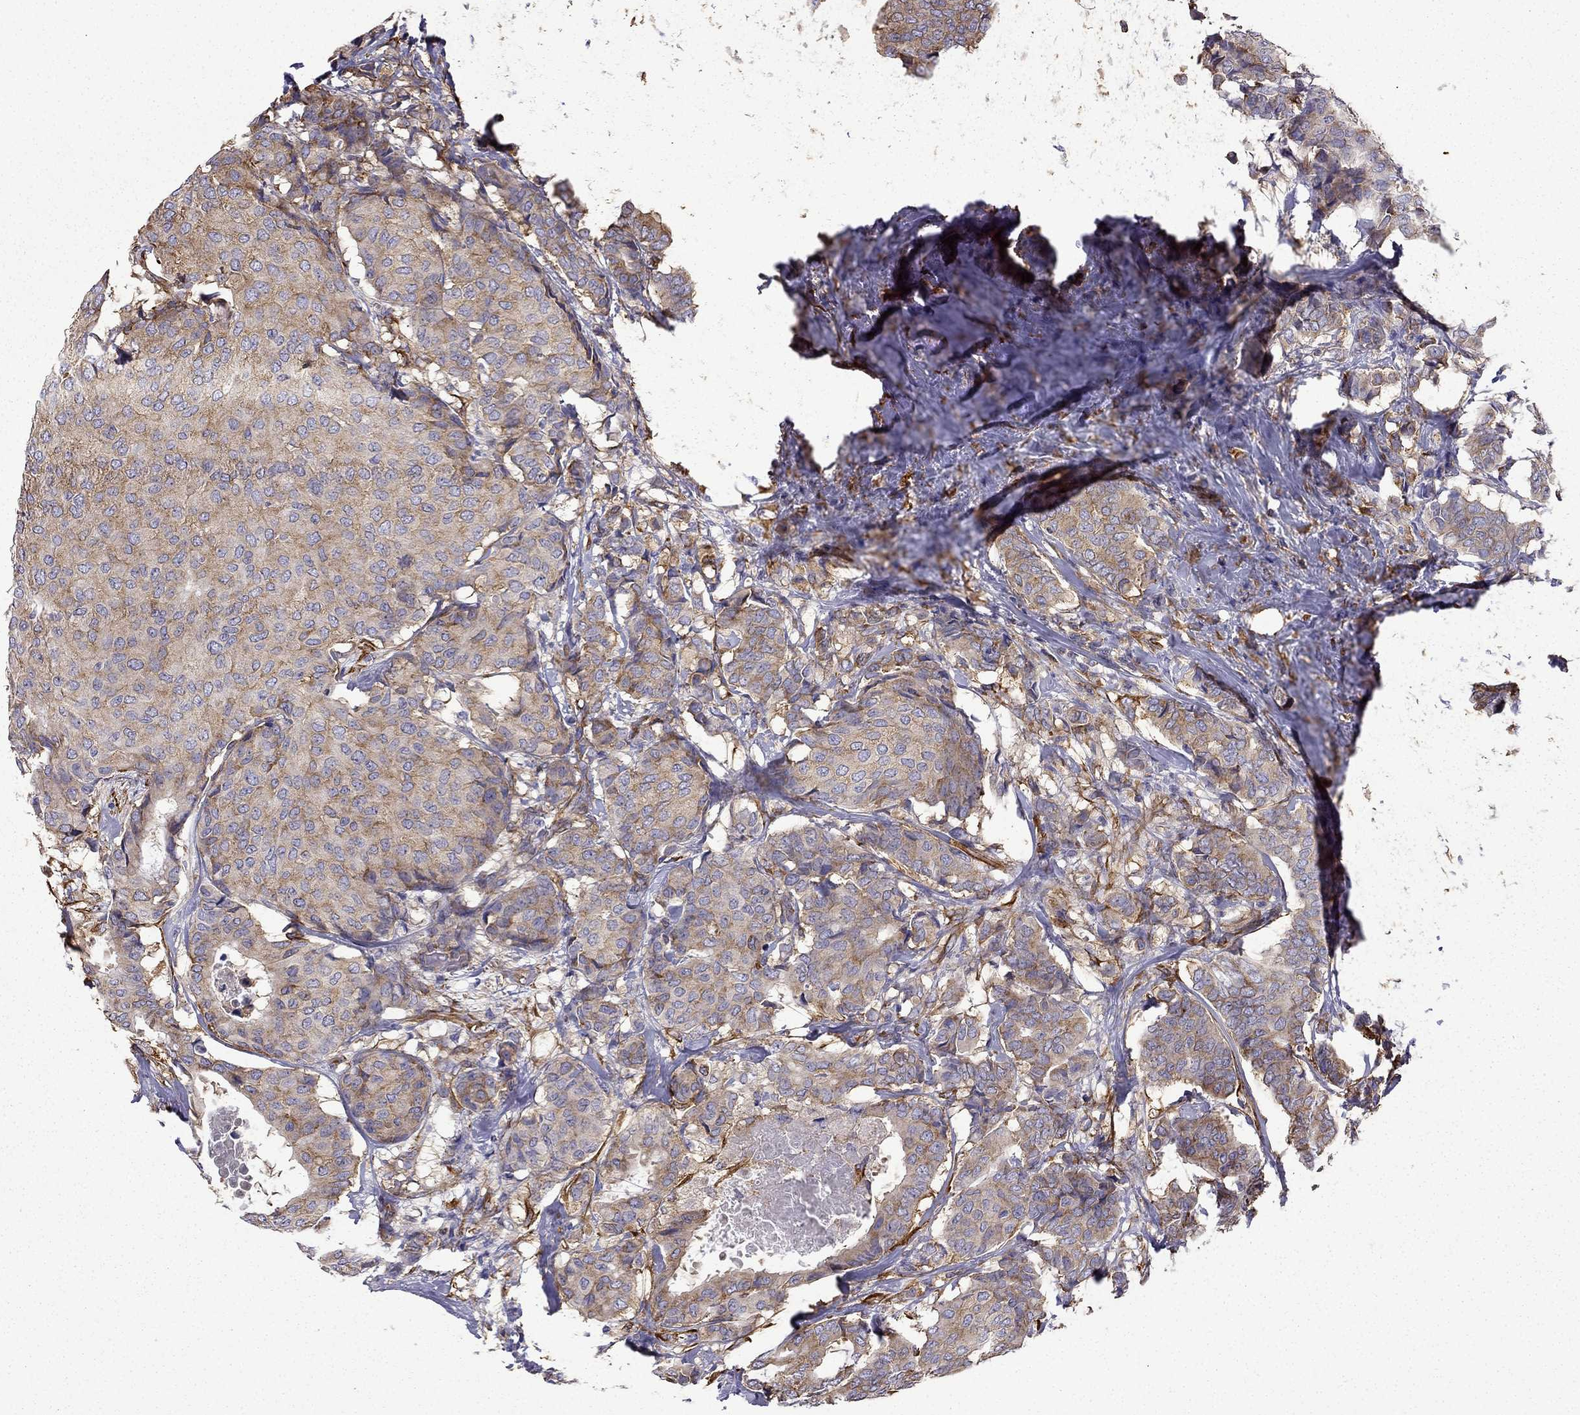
{"staining": {"intensity": "moderate", "quantity": ">75%", "location": "cytoplasmic/membranous"}, "tissue": "breast cancer", "cell_type": "Tumor cells", "image_type": "cancer", "snomed": [{"axis": "morphology", "description": "Duct carcinoma"}, {"axis": "topography", "description": "Breast"}], "caption": "Immunohistochemistry (DAB (3,3'-diaminobenzidine)) staining of human breast cancer (invasive ductal carcinoma) exhibits moderate cytoplasmic/membranous protein expression in about >75% of tumor cells.", "gene": "MAP4", "patient": {"sex": "female", "age": 75}}